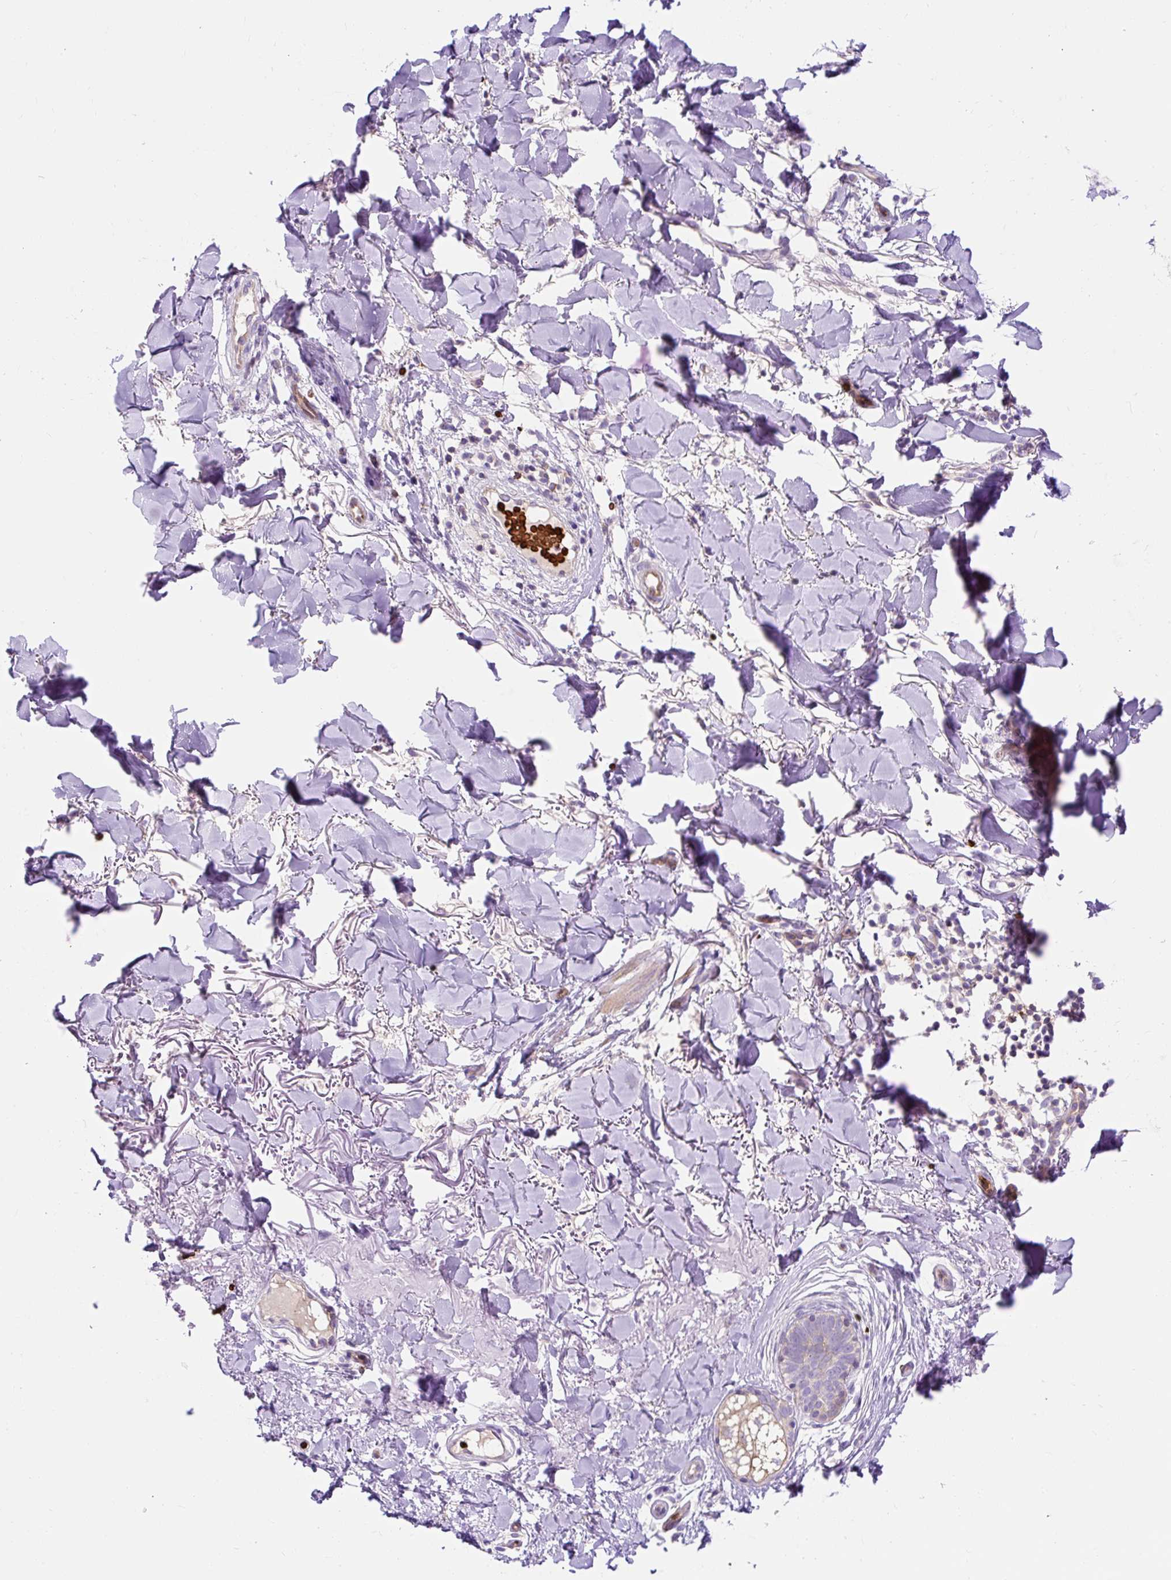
{"staining": {"intensity": "weak", "quantity": "<25%", "location": "cytoplasmic/membranous"}, "tissue": "skin cancer", "cell_type": "Tumor cells", "image_type": "cancer", "snomed": [{"axis": "morphology", "description": "Basal cell carcinoma"}, {"axis": "topography", "description": "Skin"}], "caption": "This is an IHC micrograph of human skin cancer (basal cell carcinoma). There is no positivity in tumor cells.", "gene": "HIP1R", "patient": {"sex": "male", "age": 52}}